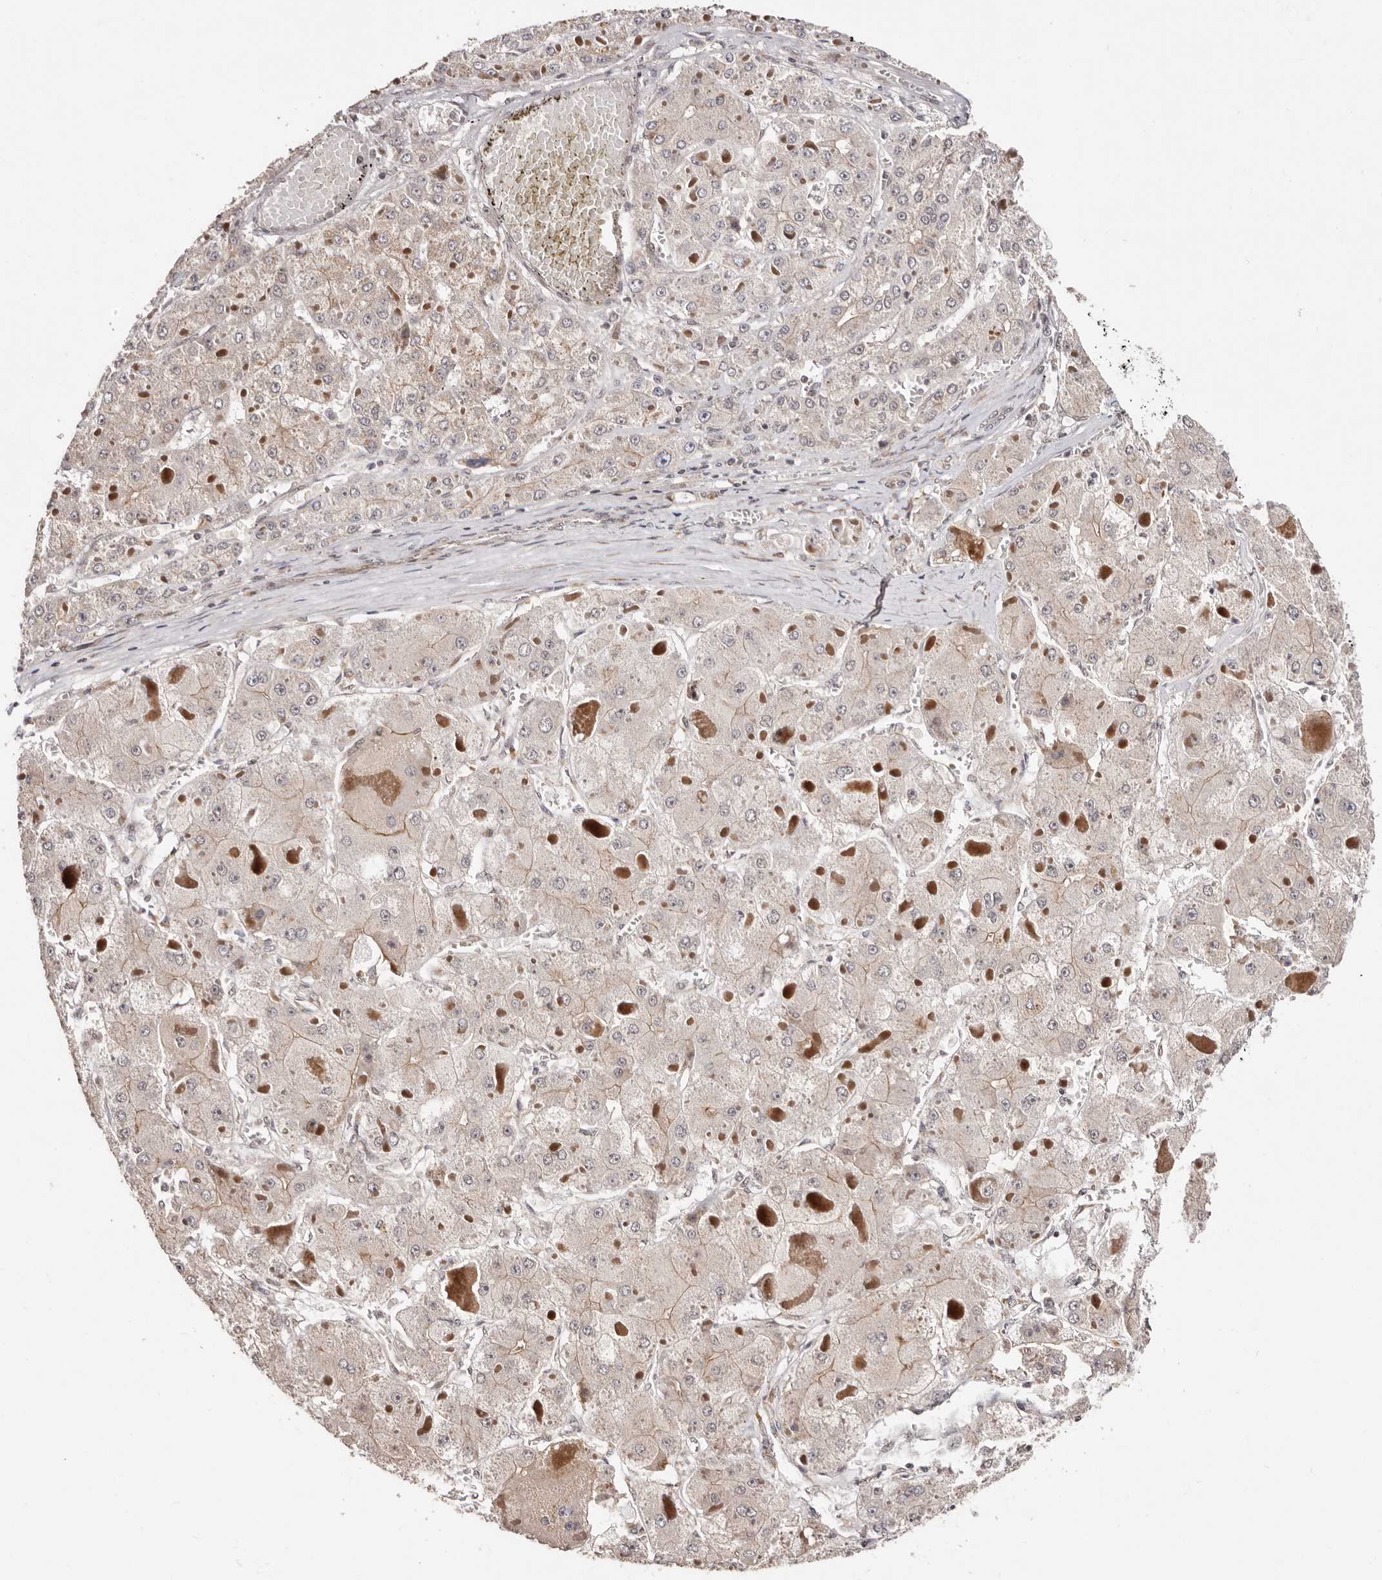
{"staining": {"intensity": "weak", "quantity": "<25%", "location": "cytoplasmic/membranous"}, "tissue": "liver cancer", "cell_type": "Tumor cells", "image_type": "cancer", "snomed": [{"axis": "morphology", "description": "Carcinoma, Hepatocellular, NOS"}, {"axis": "topography", "description": "Liver"}], "caption": "Histopathology image shows no protein positivity in tumor cells of liver cancer (hepatocellular carcinoma) tissue. Brightfield microscopy of immunohistochemistry stained with DAB (3,3'-diaminobenzidine) (brown) and hematoxylin (blue), captured at high magnification.", "gene": "SRCAP", "patient": {"sex": "female", "age": 73}}